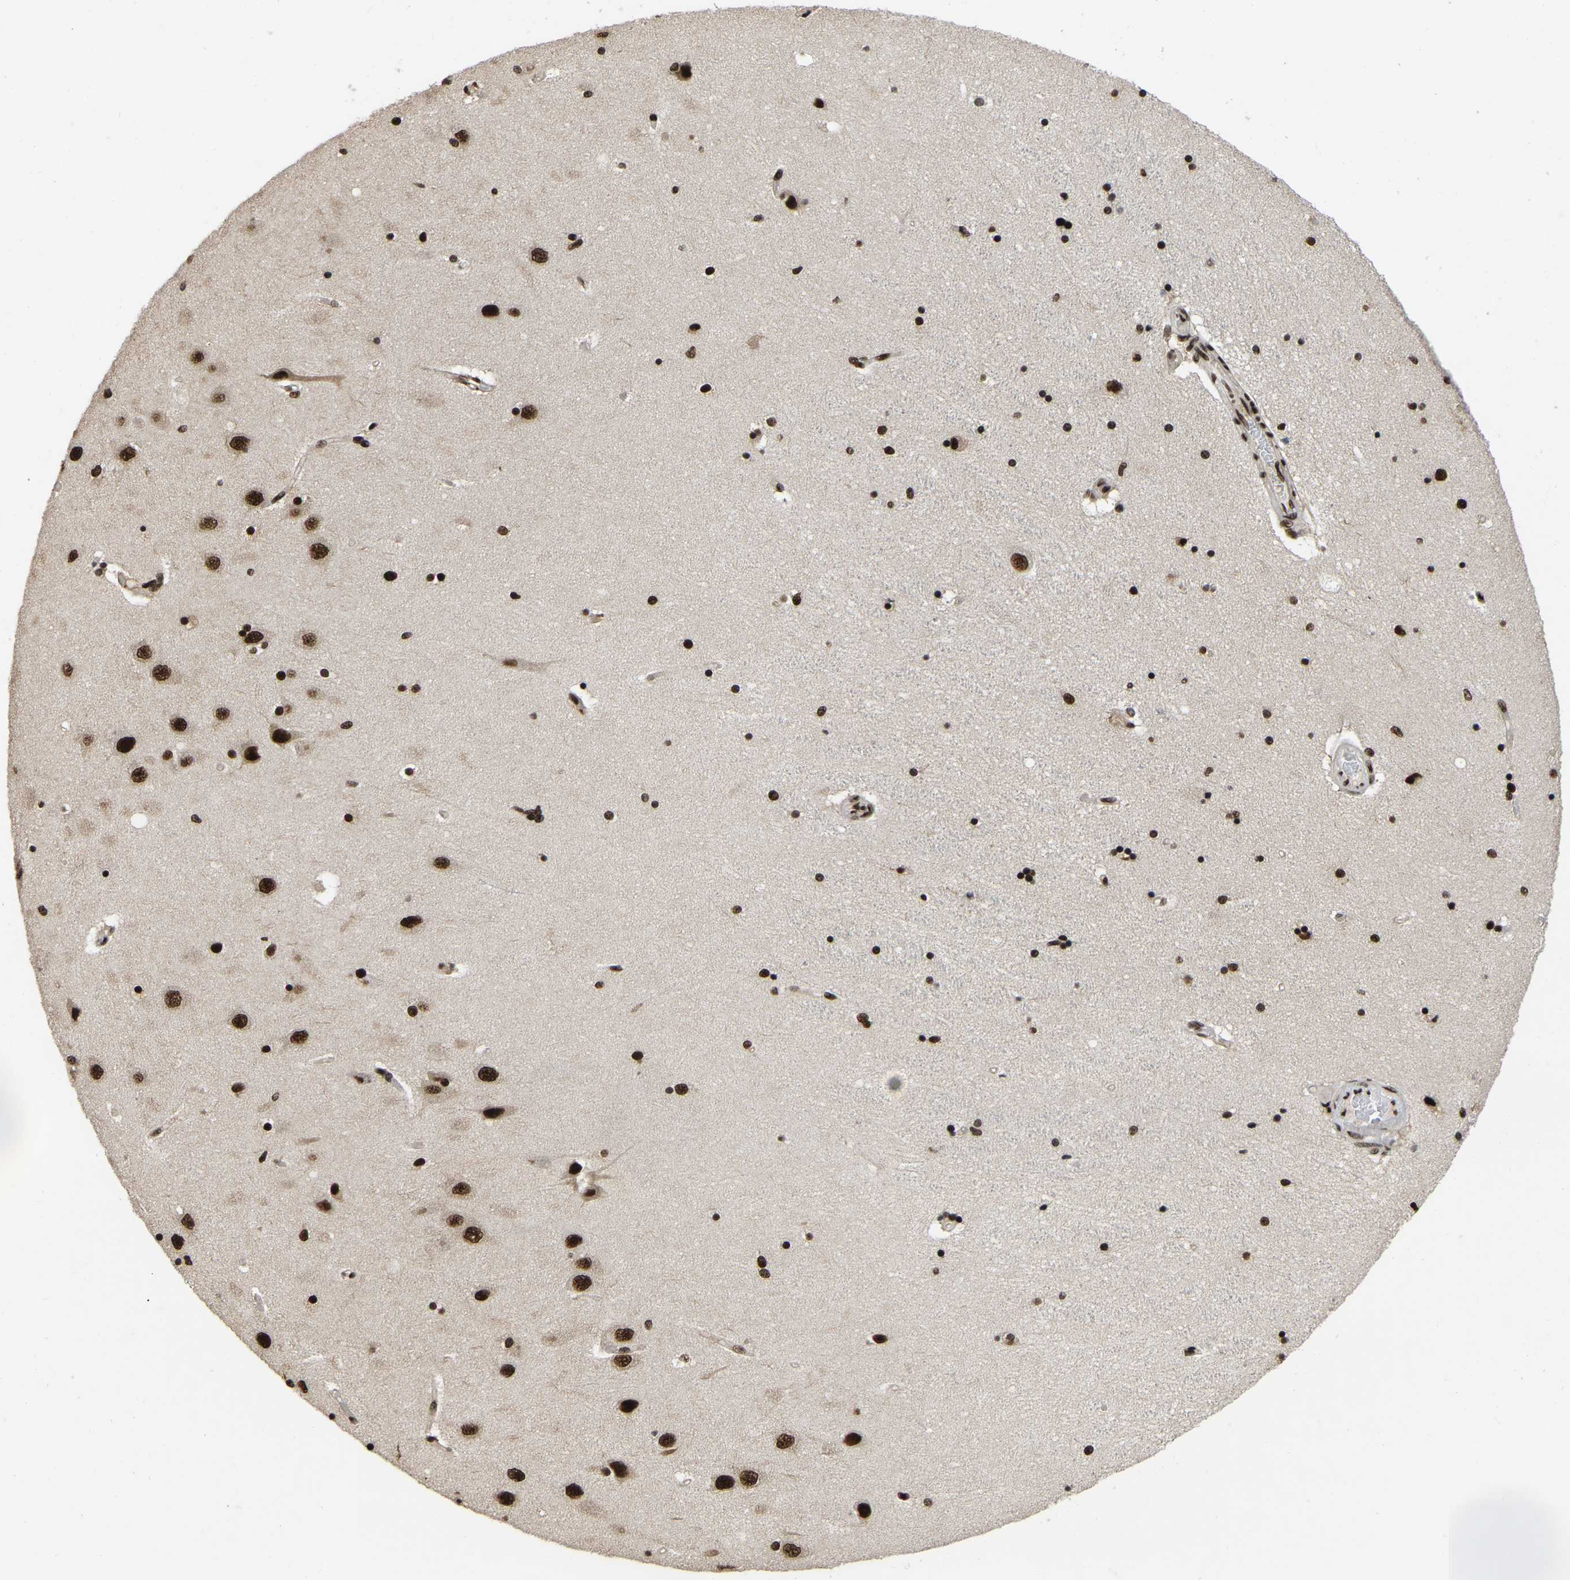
{"staining": {"intensity": "strong", "quantity": ">75%", "location": "nuclear"}, "tissue": "hippocampus", "cell_type": "Glial cells", "image_type": "normal", "snomed": [{"axis": "morphology", "description": "Normal tissue, NOS"}, {"axis": "topography", "description": "Hippocampus"}], "caption": "Human hippocampus stained for a protein (brown) reveals strong nuclear positive positivity in about >75% of glial cells.", "gene": "TBL1XR1", "patient": {"sex": "female", "age": 54}}